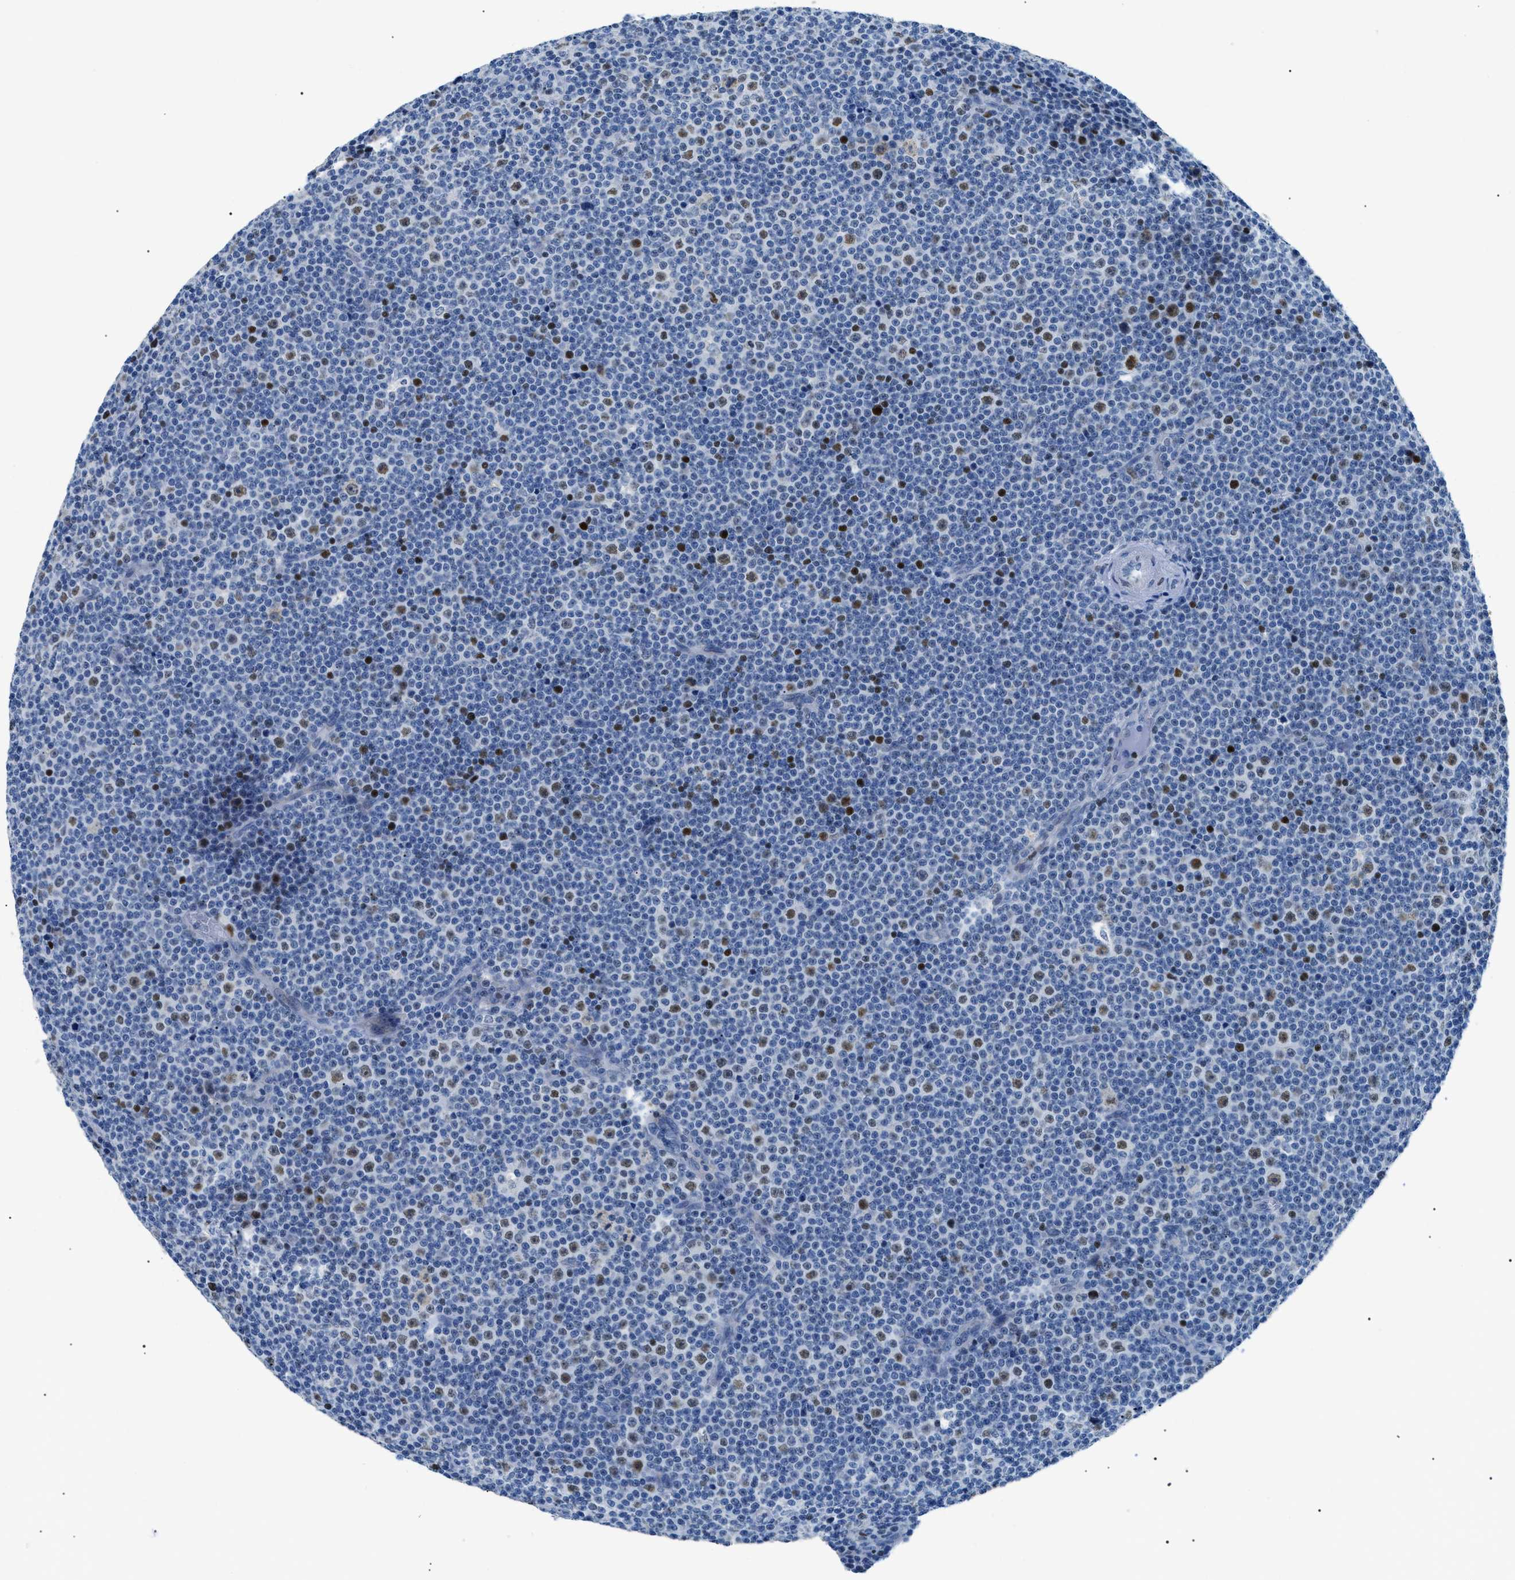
{"staining": {"intensity": "moderate", "quantity": "25%-75%", "location": "nuclear"}, "tissue": "lymphoma", "cell_type": "Tumor cells", "image_type": "cancer", "snomed": [{"axis": "morphology", "description": "Malignant lymphoma, non-Hodgkin's type, Low grade"}, {"axis": "topography", "description": "Lymph node"}], "caption": "Lymphoma stained with a brown dye displays moderate nuclear positive positivity in approximately 25%-75% of tumor cells.", "gene": "SMARCC1", "patient": {"sex": "female", "age": 67}}